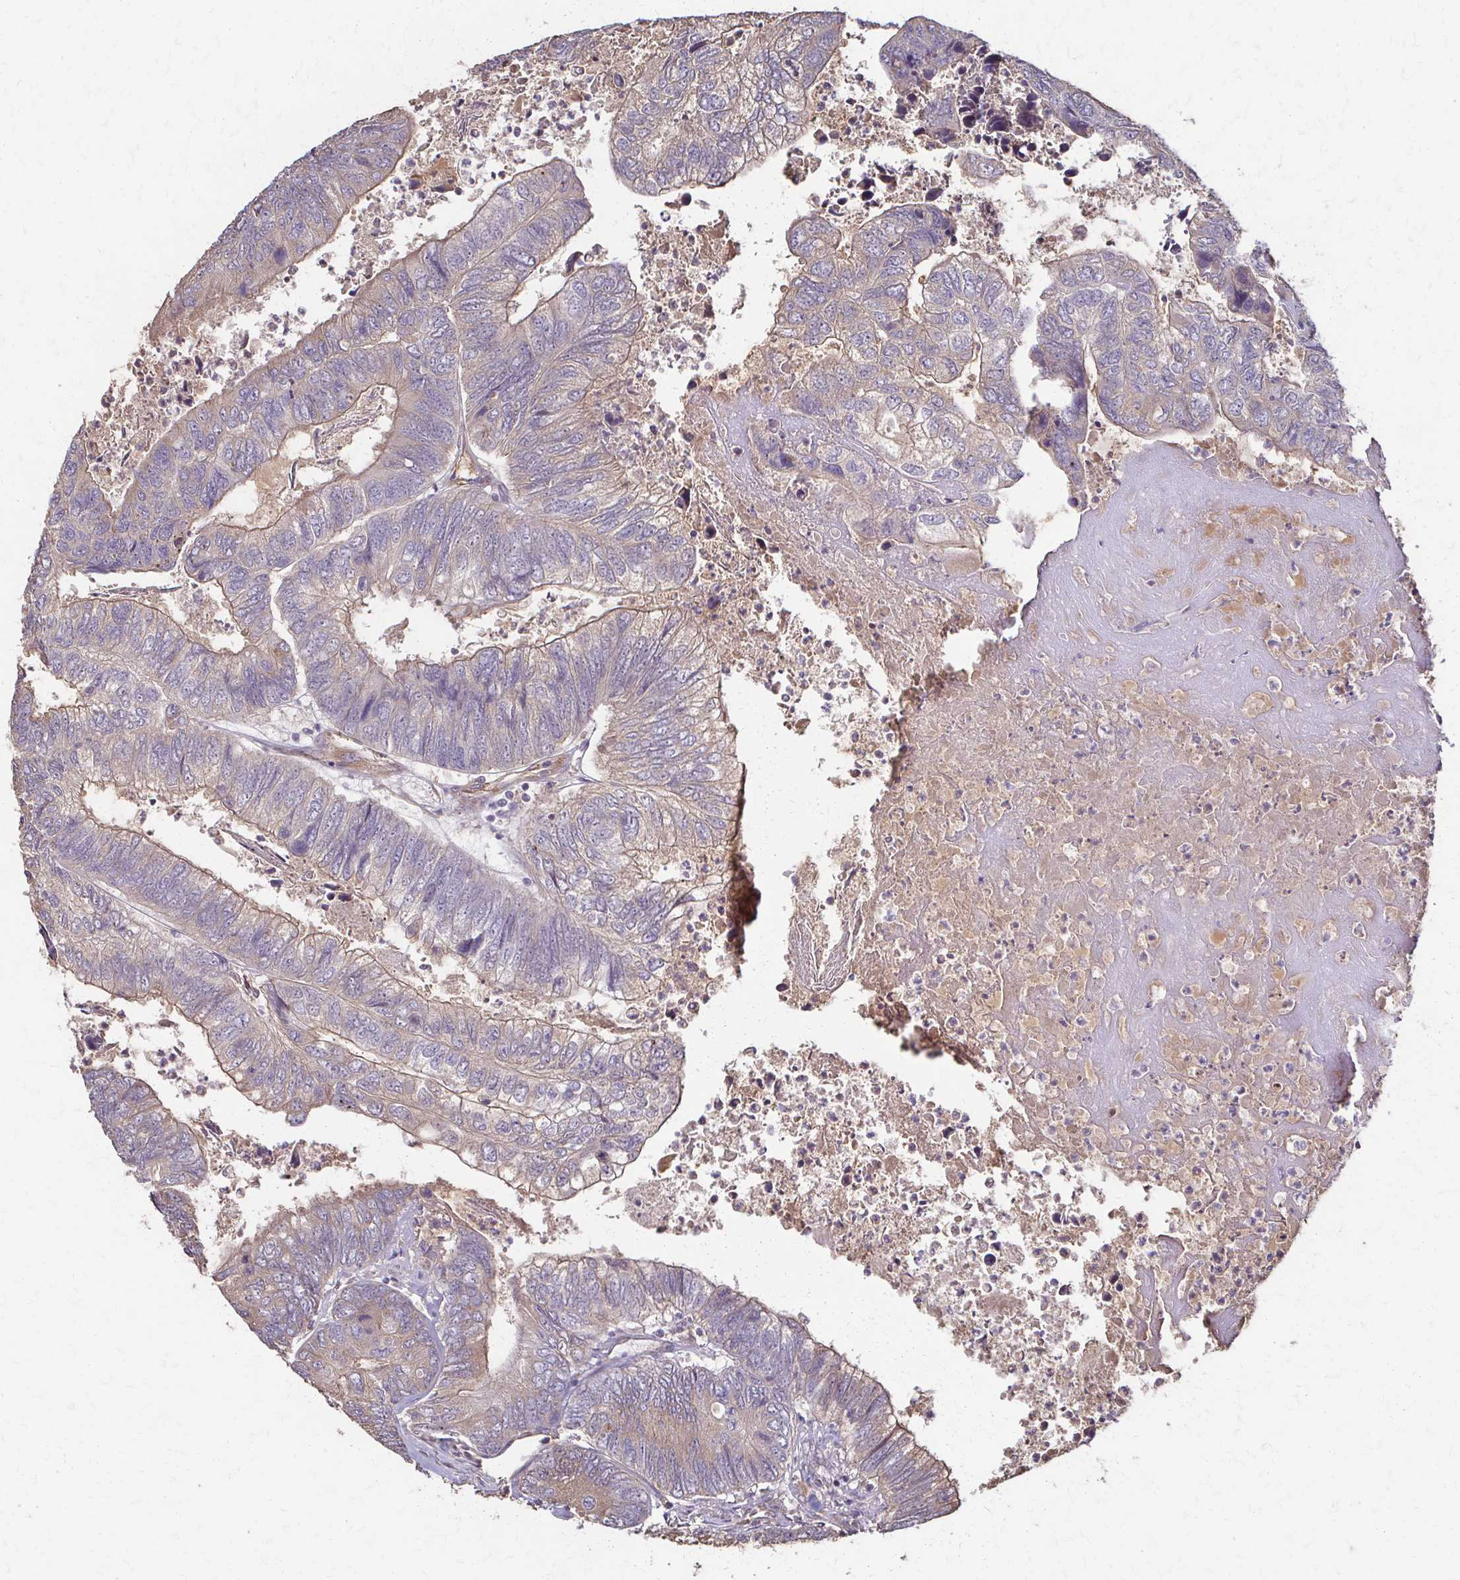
{"staining": {"intensity": "weak", "quantity": "25%-75%", "location": "cytoplasmic/membranous"}, "tissue": "colorectal cancer", "cell_type": "Tumor cells", "image_type": "cancer", "snomed": [{"axis": "morphology", "description": "Adenocarcinoma, NOS"}, {"axis": "topography", "description": "Colon"}], "caption": "Colorectal adenocarcinoma was stained to show a protein in brown. There is low levels of weak cytoplasmic/membranous positivity in about 25%-75% of tumor cells.", "gene": "IL18BP", "patient": {"sex": "female", "age": 67}}